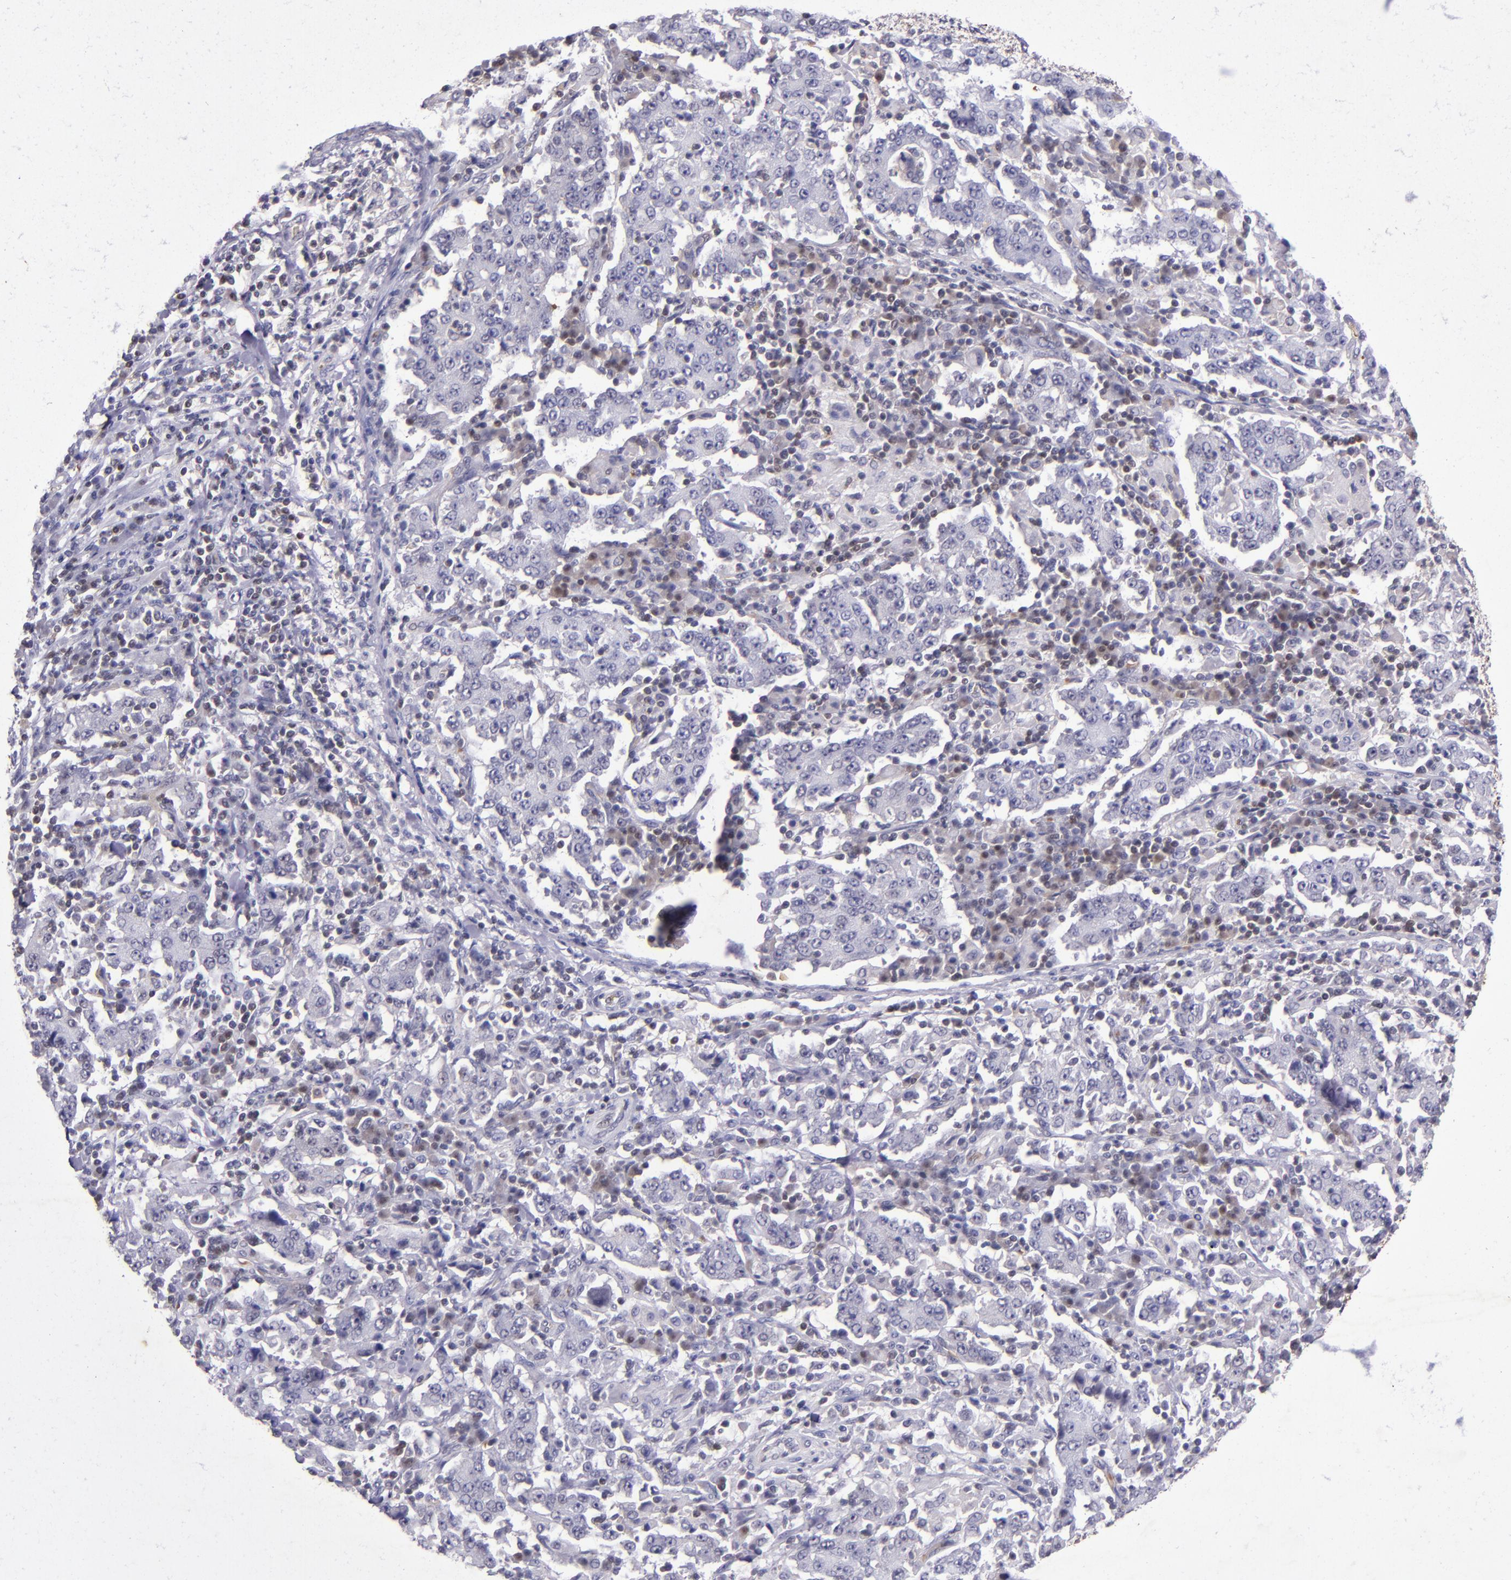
{"staining": {"intensity": "negative", "quantity": "none", "location": "none"}, "tissue": "stomach cancer", "cell_type": "Tumor cells", "image_type": "cancer", "snomed": [{"axis": "morphology", "description": "Normal tissue, NOS"}, {"axis": "morphology", "description": "Adenocarcinoma, NOS"}, {"axis": "topography", "description": "Stomach, upper"}, {"axis": "topography", "description": "Stomach"}], "caption": "Human adenocarcinoma (stomach) stained for a protein using IHC reveals no expression in tumor cells.", "gene": "MGMT", "patient": {"sex": "male", "age": 59}}